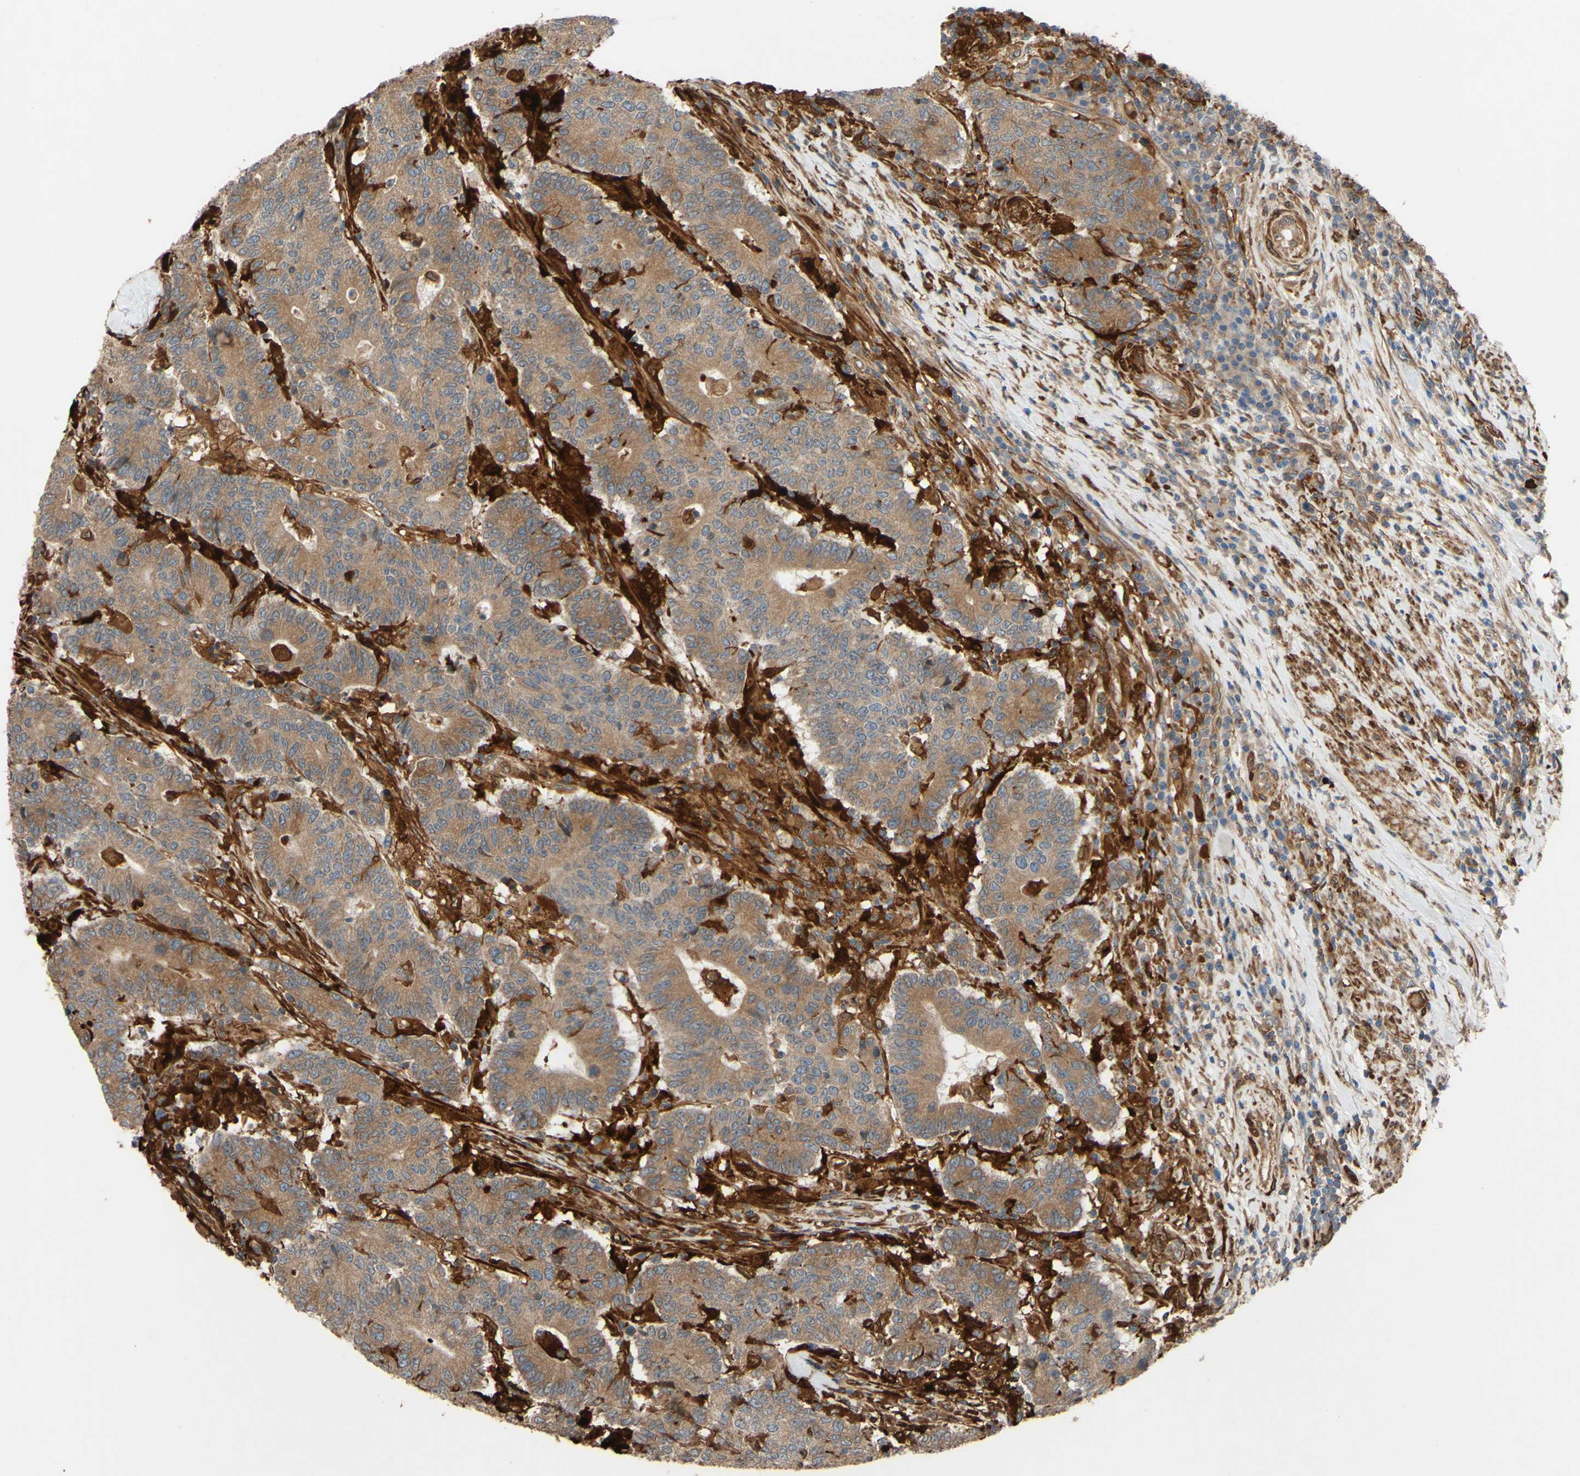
{"staining": {"intensity": "moderate", "quantity": ">75%", "location": "cytoplasmic/membranous"}, "tissue": "colorectal cancer", "cell_type": "Tumor cells", "image_type": "cancer", "snomed": [{"axis": "morphology", "description": "Normal tissue, NOS"}, {"axis": "morphology", "description": "Adenocarcinoma, NOS"}, {"axis": "topography", "description": "Colon"}], "caption": "Human adenocarcinoma (colorectal) stained with a brown dye displays moderate cytoplasmic/membranous positive staining in about >75% of tumor cells.", "gene": "SPTLC1", "patient": {"sex": "female", "age": 75}}